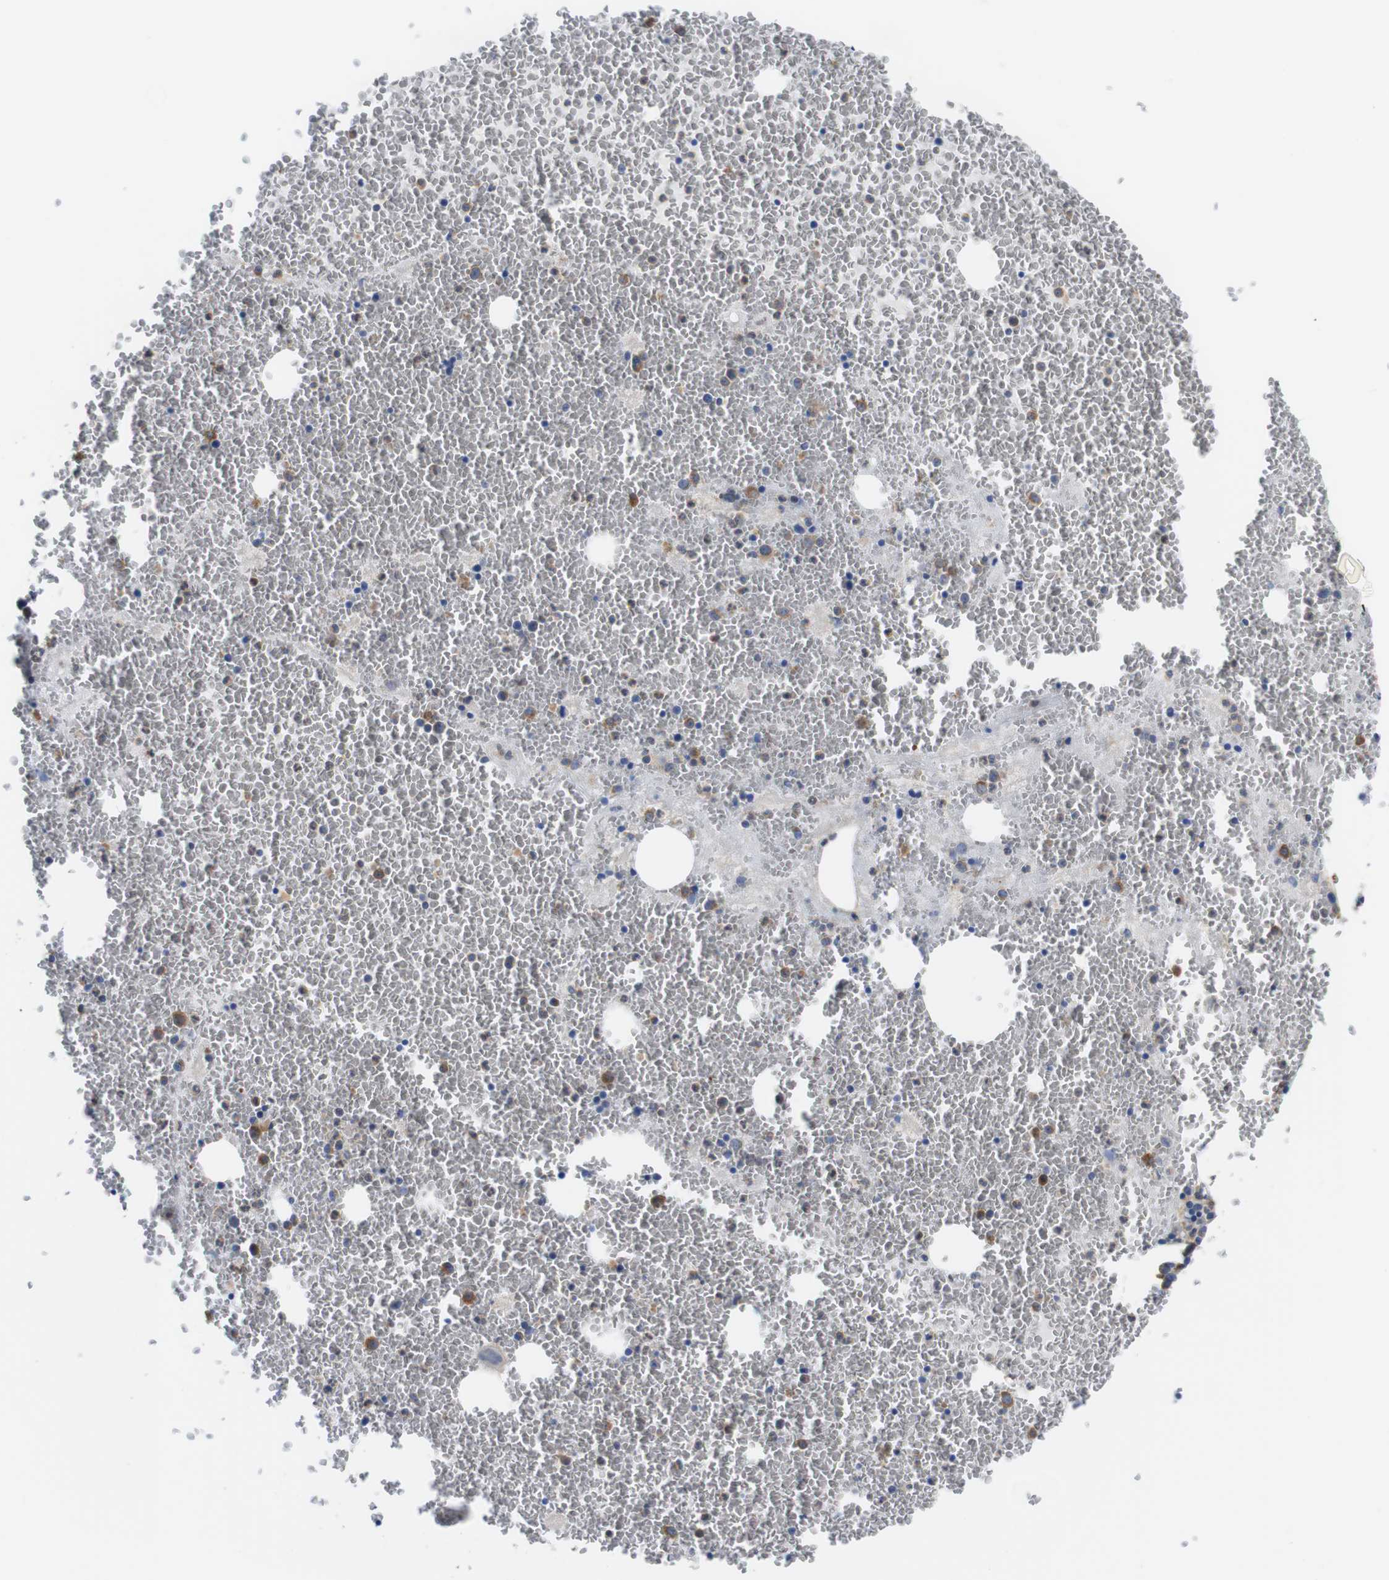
{"staining": {"intensity": "strong", "quantity": "<25%", "location": "cytoplasmic/membranous"}, "tissue": "bone marrow", "cell_type": "Hematopoietic cells", "image_type": "normal", "snomed": [{"axis": "morphology", "description": "Normal tissue, NOS"}, {"axis": "morphology", "description": "Inflammation, NOS"}, {"axis": "topography", "description": "Bone marrow"}], "caption": "DAB (3,3'-diaminobenzidine) immunohistochemical staining of normal human bone marrow reveals strong cytoplasmic/membranous protein expression in about <25% of hematopoietic cells. The staining was performed using DAB (3,3'-diaminobenzidine) to visualize the protein expression in brown, while the nuclei were stained in blue with hematoxylin (Magnification: 20x).", "gene": "DDRGK1", "patient": {"sex": "male", "age": 47}}